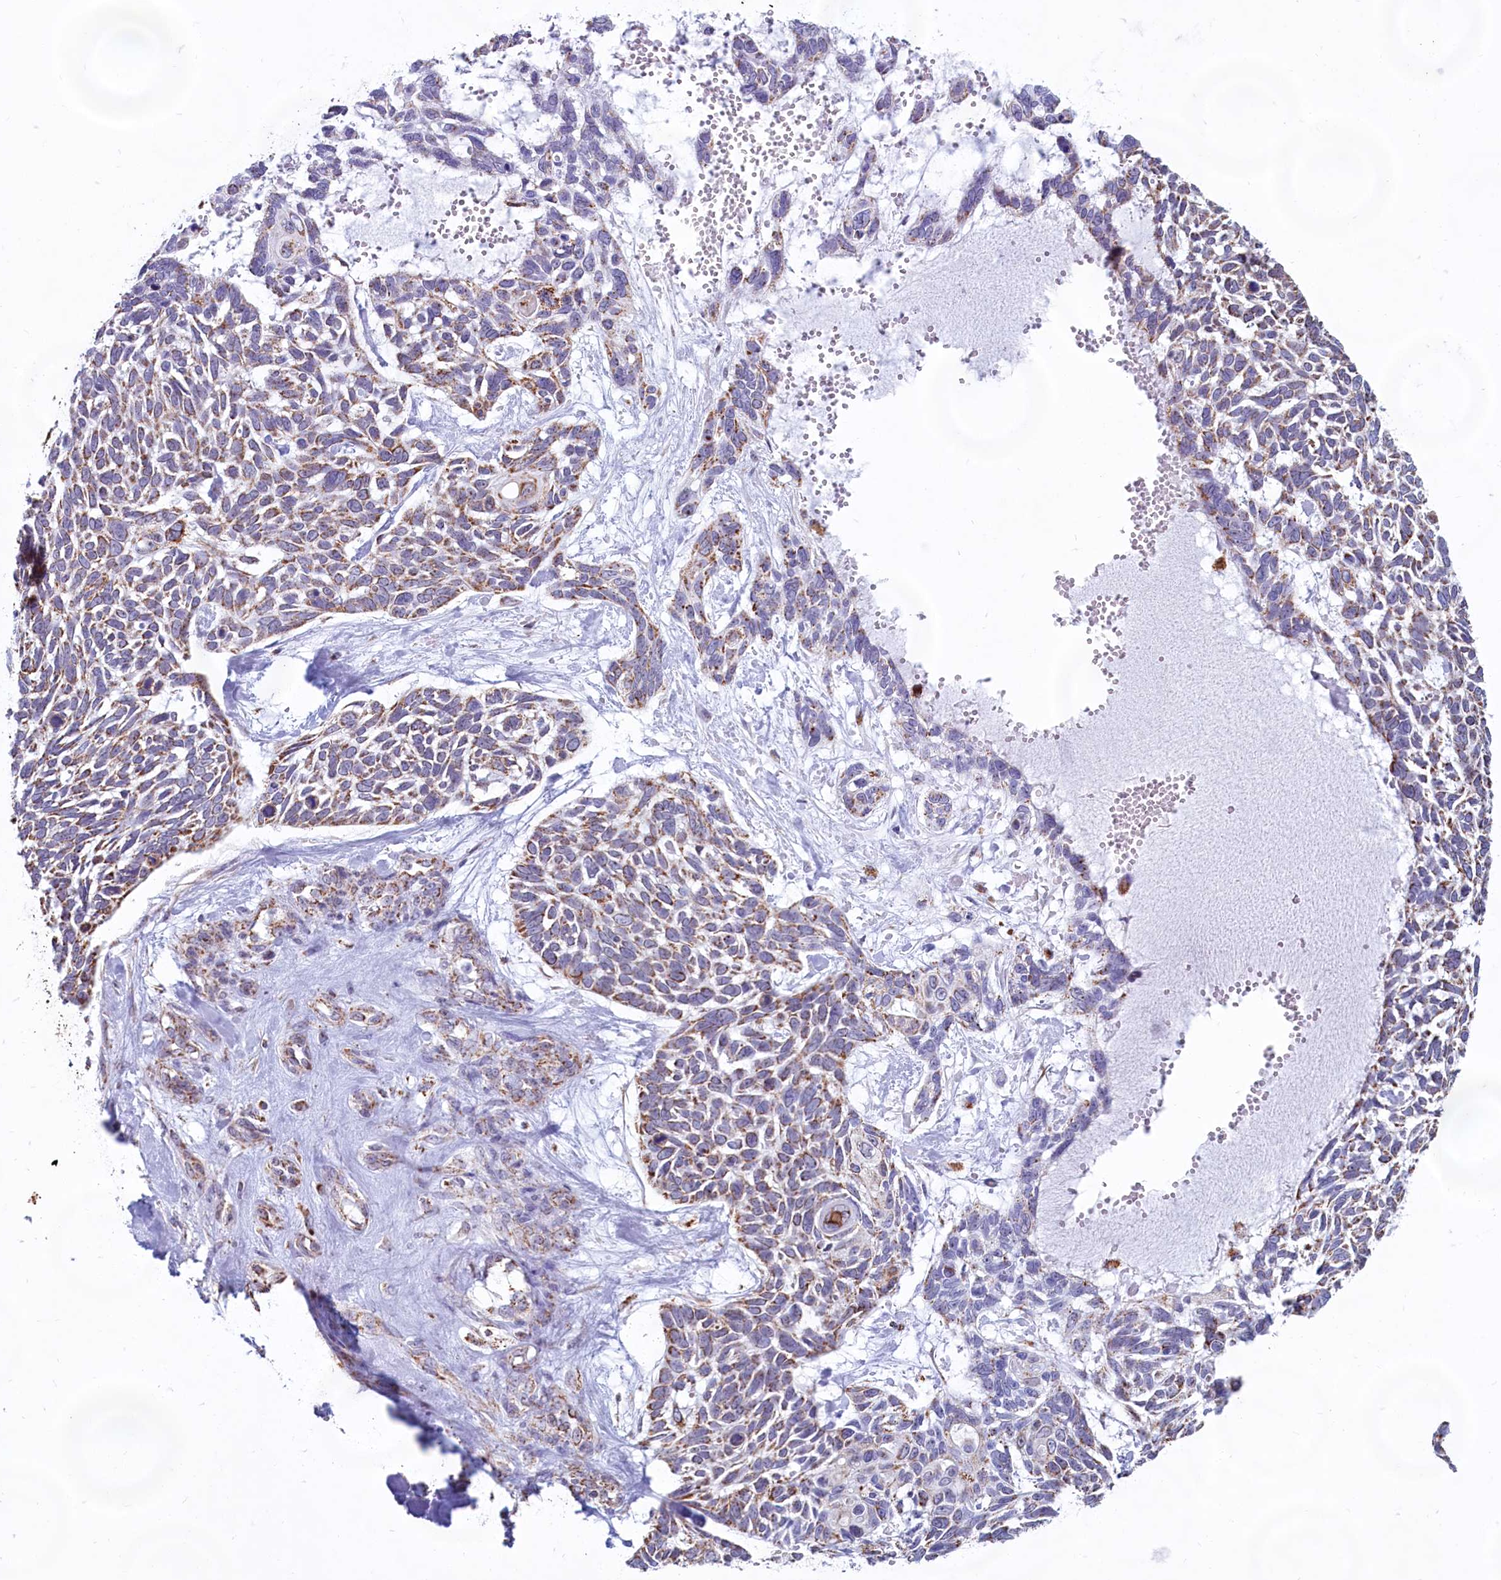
{"staining": {"intensity": "moderate", "quantity": "25%-75%", "location": "cytoplasmic/membranous"}, "tissue": "skin cancer", "cell_type": "Tumor cells", "image_type": "cancer", "snomed": [{"axis": "morphology", "description": "Basal cell carcinoma"}, {"axis": "topography", "description": "Skin"}], "caption": "Immunohistochemical staining of skin cancer shows medium levels of moderate cytoplasmic/membranous protein expression in about 25%-75% of tumor cells.", "gene": "C1D", "patient": {"sex": "male", "age": 88}}